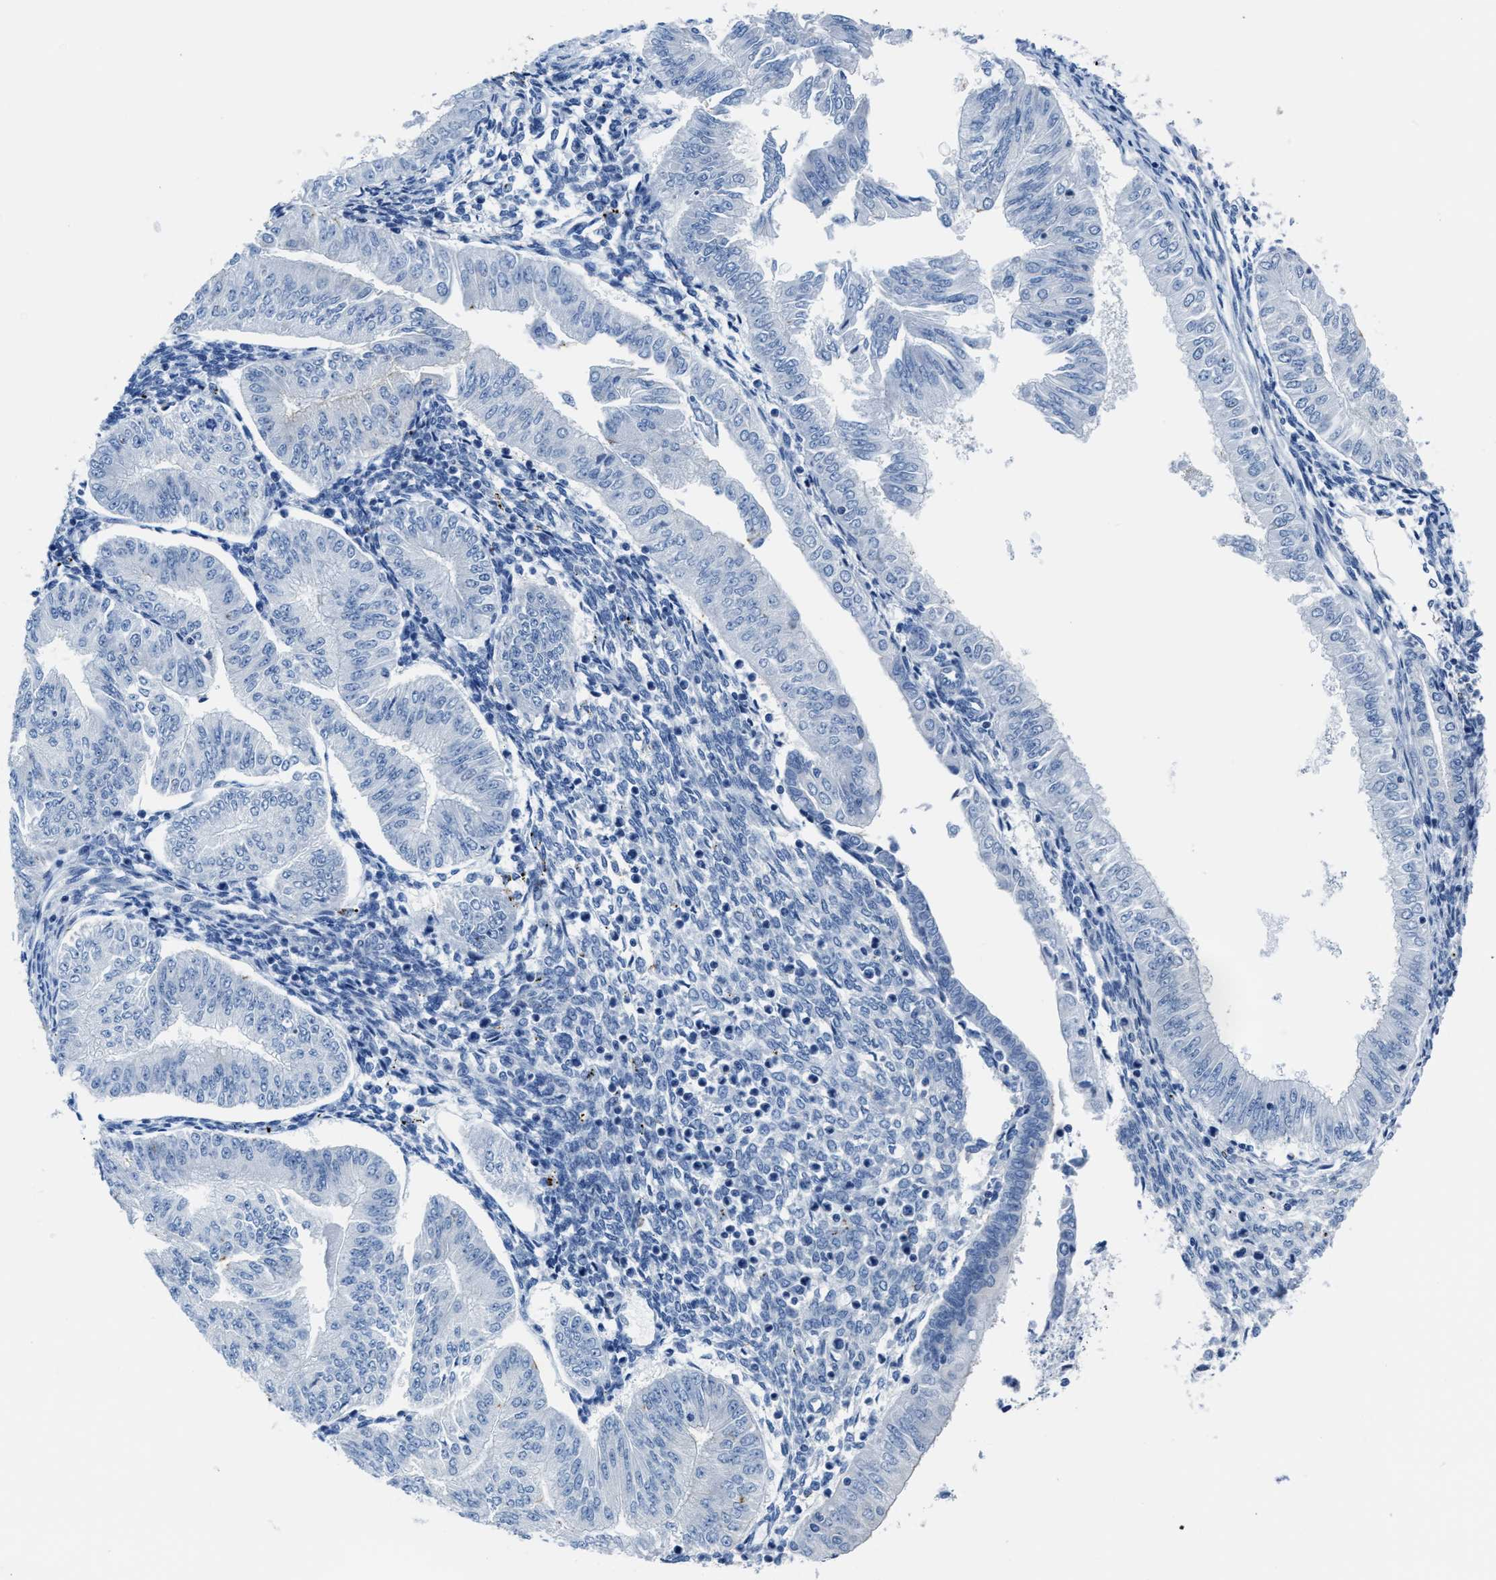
{"staining": {"intensity": "negative", "quantity": "none", "location": "none"}, "tissue": "endometrial cancer", "cell_type": "Tumor cells", "image_type": "cancer", "snomed": [{"axis": "morphology", "description": "Normal tissue, NOS"}, {"axis": "morphology", "description": "Adenocarcinoma, NOS"}, {"axis": "topography", "description": "Endometrium"}], "caption": "DAB (3,3'-diaminobenzidine) immunohistochemical staining of endometrial cancer exhibits no significant staining in tumor cells.", "gene": "ASZ1", "patient": {"sex": "female", "age": 53}}